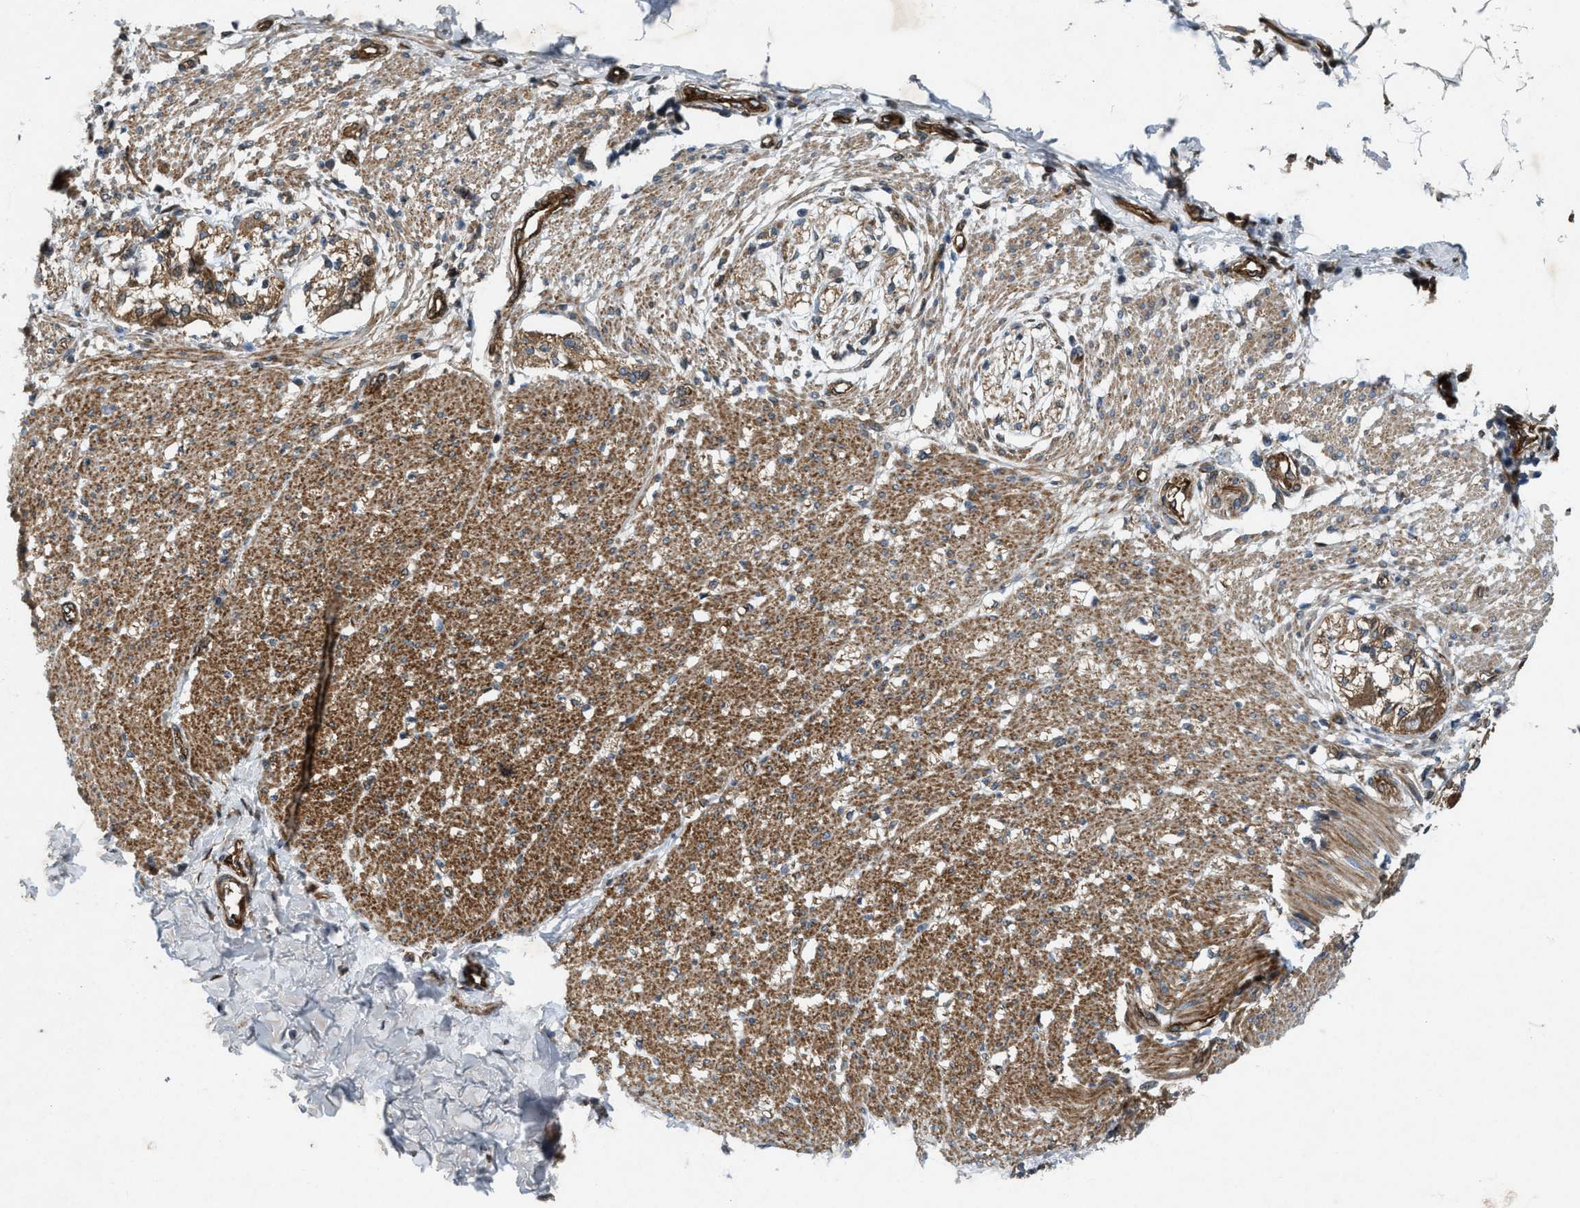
{"staining": {"intensity": "strong", "quantity": ">75%", "location": "cytoplasmic/membranous"}, "tissue": "smooth muscle", "cell_type": "Smooth muscle cells", "image_type": "normal", "snomed": [{"axis": "morphology", "description": "Normal tissue, NOS"}, {"axis": "morphology", "description": "Adenocarcinoma, NOS"}, {"axis": "topography", "description": "Colon"}, {"axis": "topography", "description": "Peripheral nerve tissue"}], "caption": "The image displays a brown stain indicating the presence of a protein in the cytoplasmic/membranous of smooth muscle cells in smooth muscle.", "gene": "URGCP", "patient": {"sex": "male", "age": 14}}